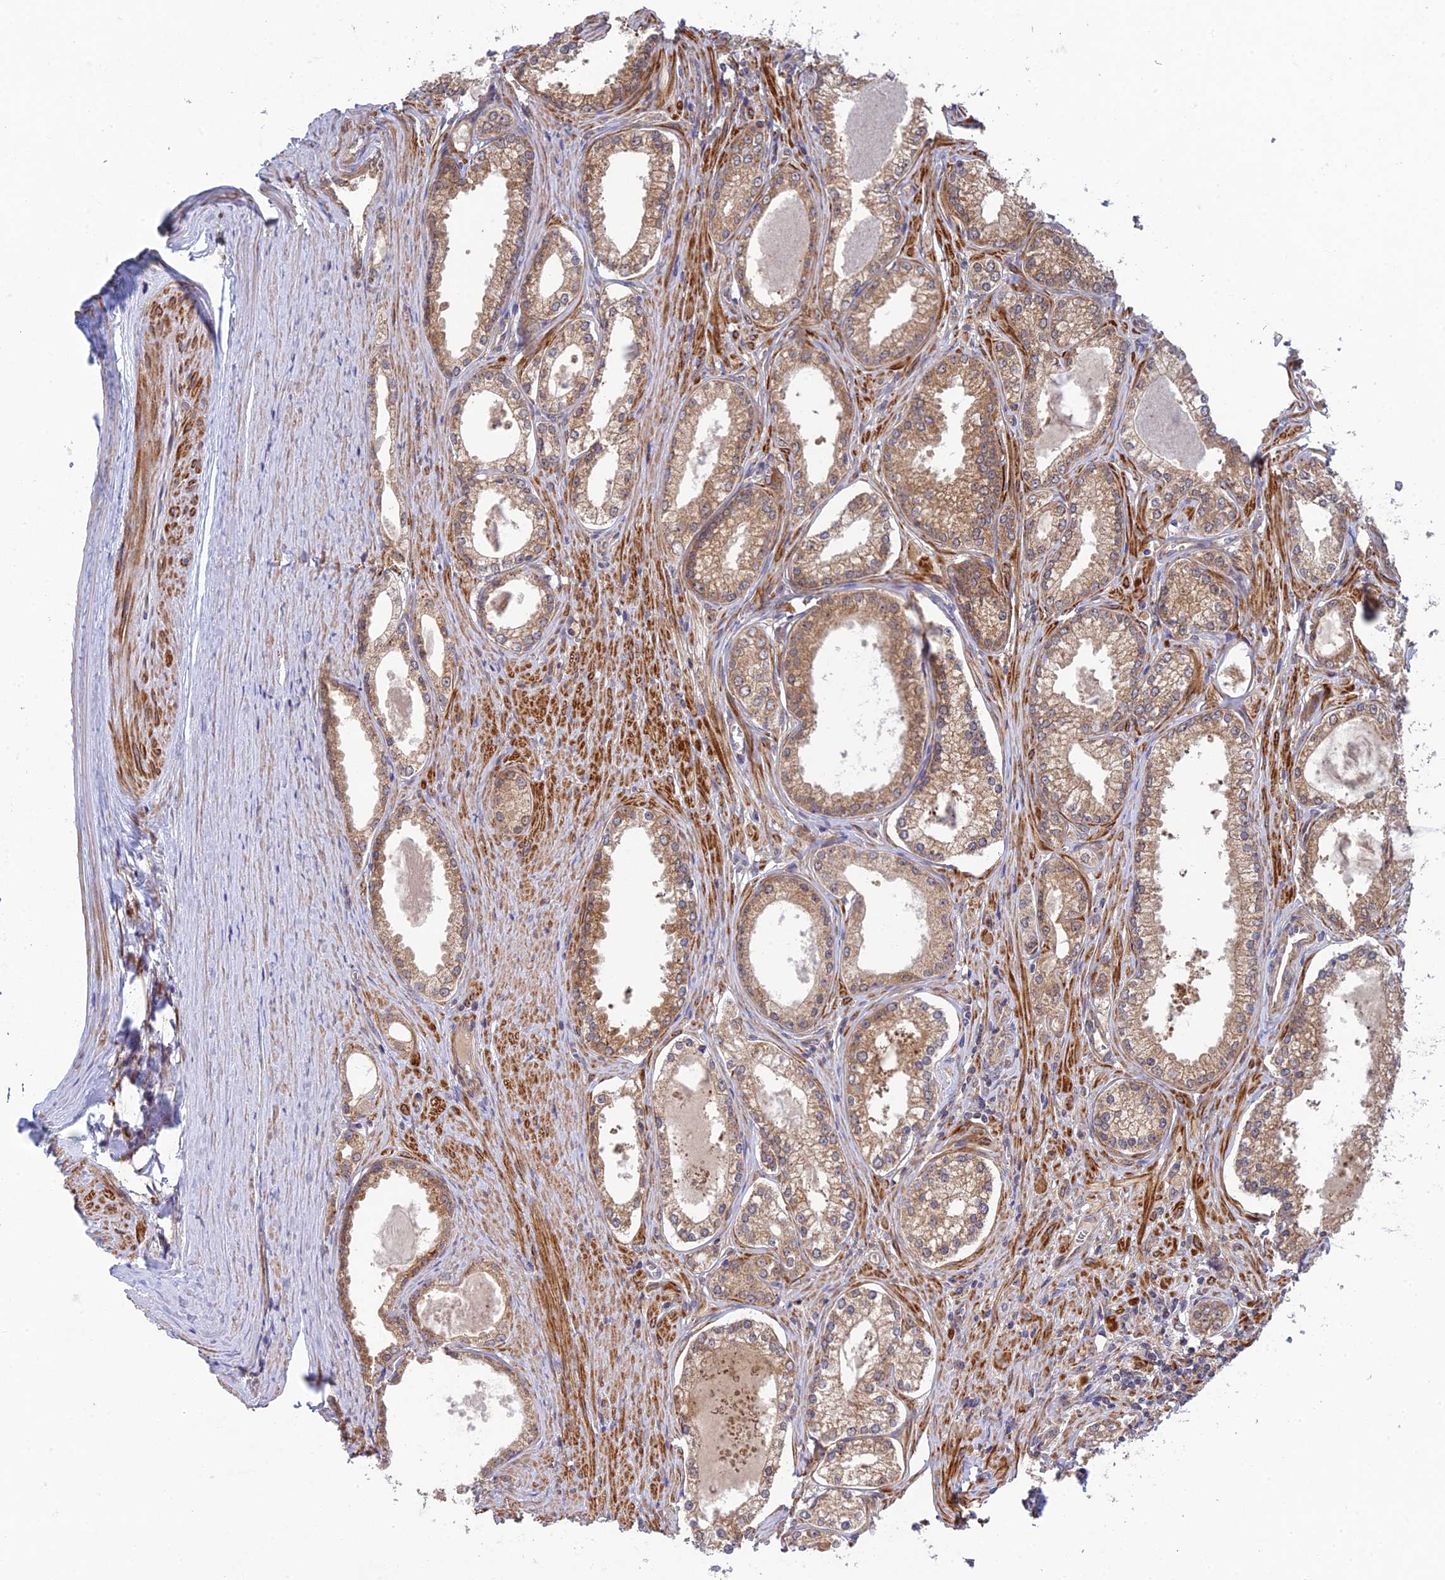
{"staining": {"intensity": "moderate", "quantity": ">75%", "location": "cytoplasmic/membranous"}, "tissue": "prostate cancer", "cell_type": "Tumor cells", "image_type": "cancer", "snomed": [{"axis": "morphology", "description": "Adenocarcinoma, High grade"}, {"axis": "topography", "description": "Prostate"}], "caption": "The immunohistochemical stain shows moderate cytoplasmic/membranous staining in tumor cells of prostate adenocarcinoma (high-grade) tissue.", "gene": "INCA1", "patient": {"sex": "male", "age": 68}}